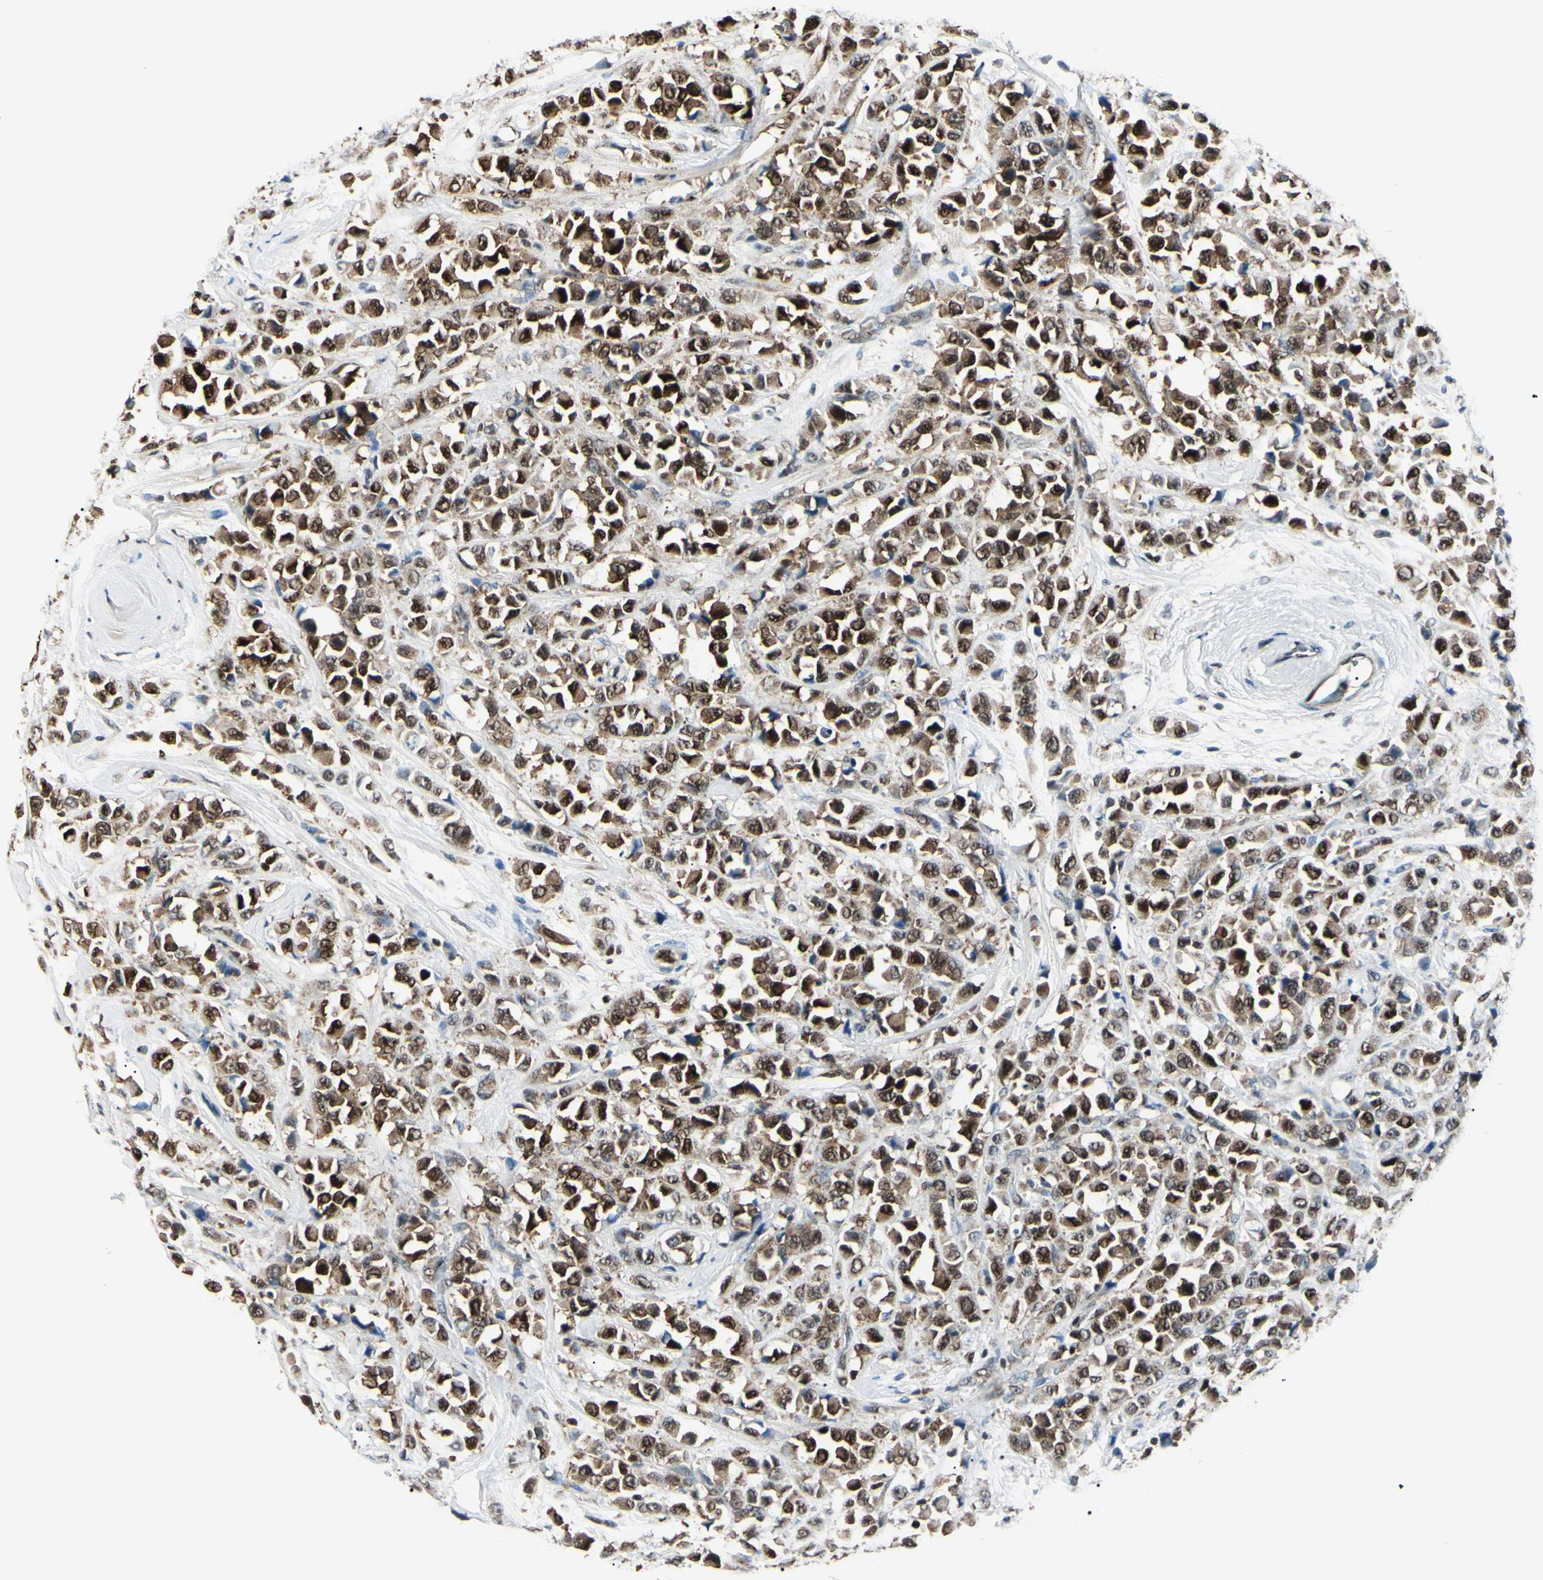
{"staining": {"intensity": "strong", "quantity": ">75%", "location": "cytoplasmic/membranous,nuclear"}, "tissue": "breast cancer", "cell_type": "Tumor cells", "image_type": "cancer", "snomed": [{"axis": "morphology", "description": "Duct carcinoma"}, {"axis": "topography", "description": "Breast"}], "caption": "Breast cancer (intraductal carcinoma) tissue exhibits strong cytoplasmic/membranous and nuclear expression in about >75% of tumor cells", "gene": "PGK1", "patient": {"sex": "female", "age": 61}}